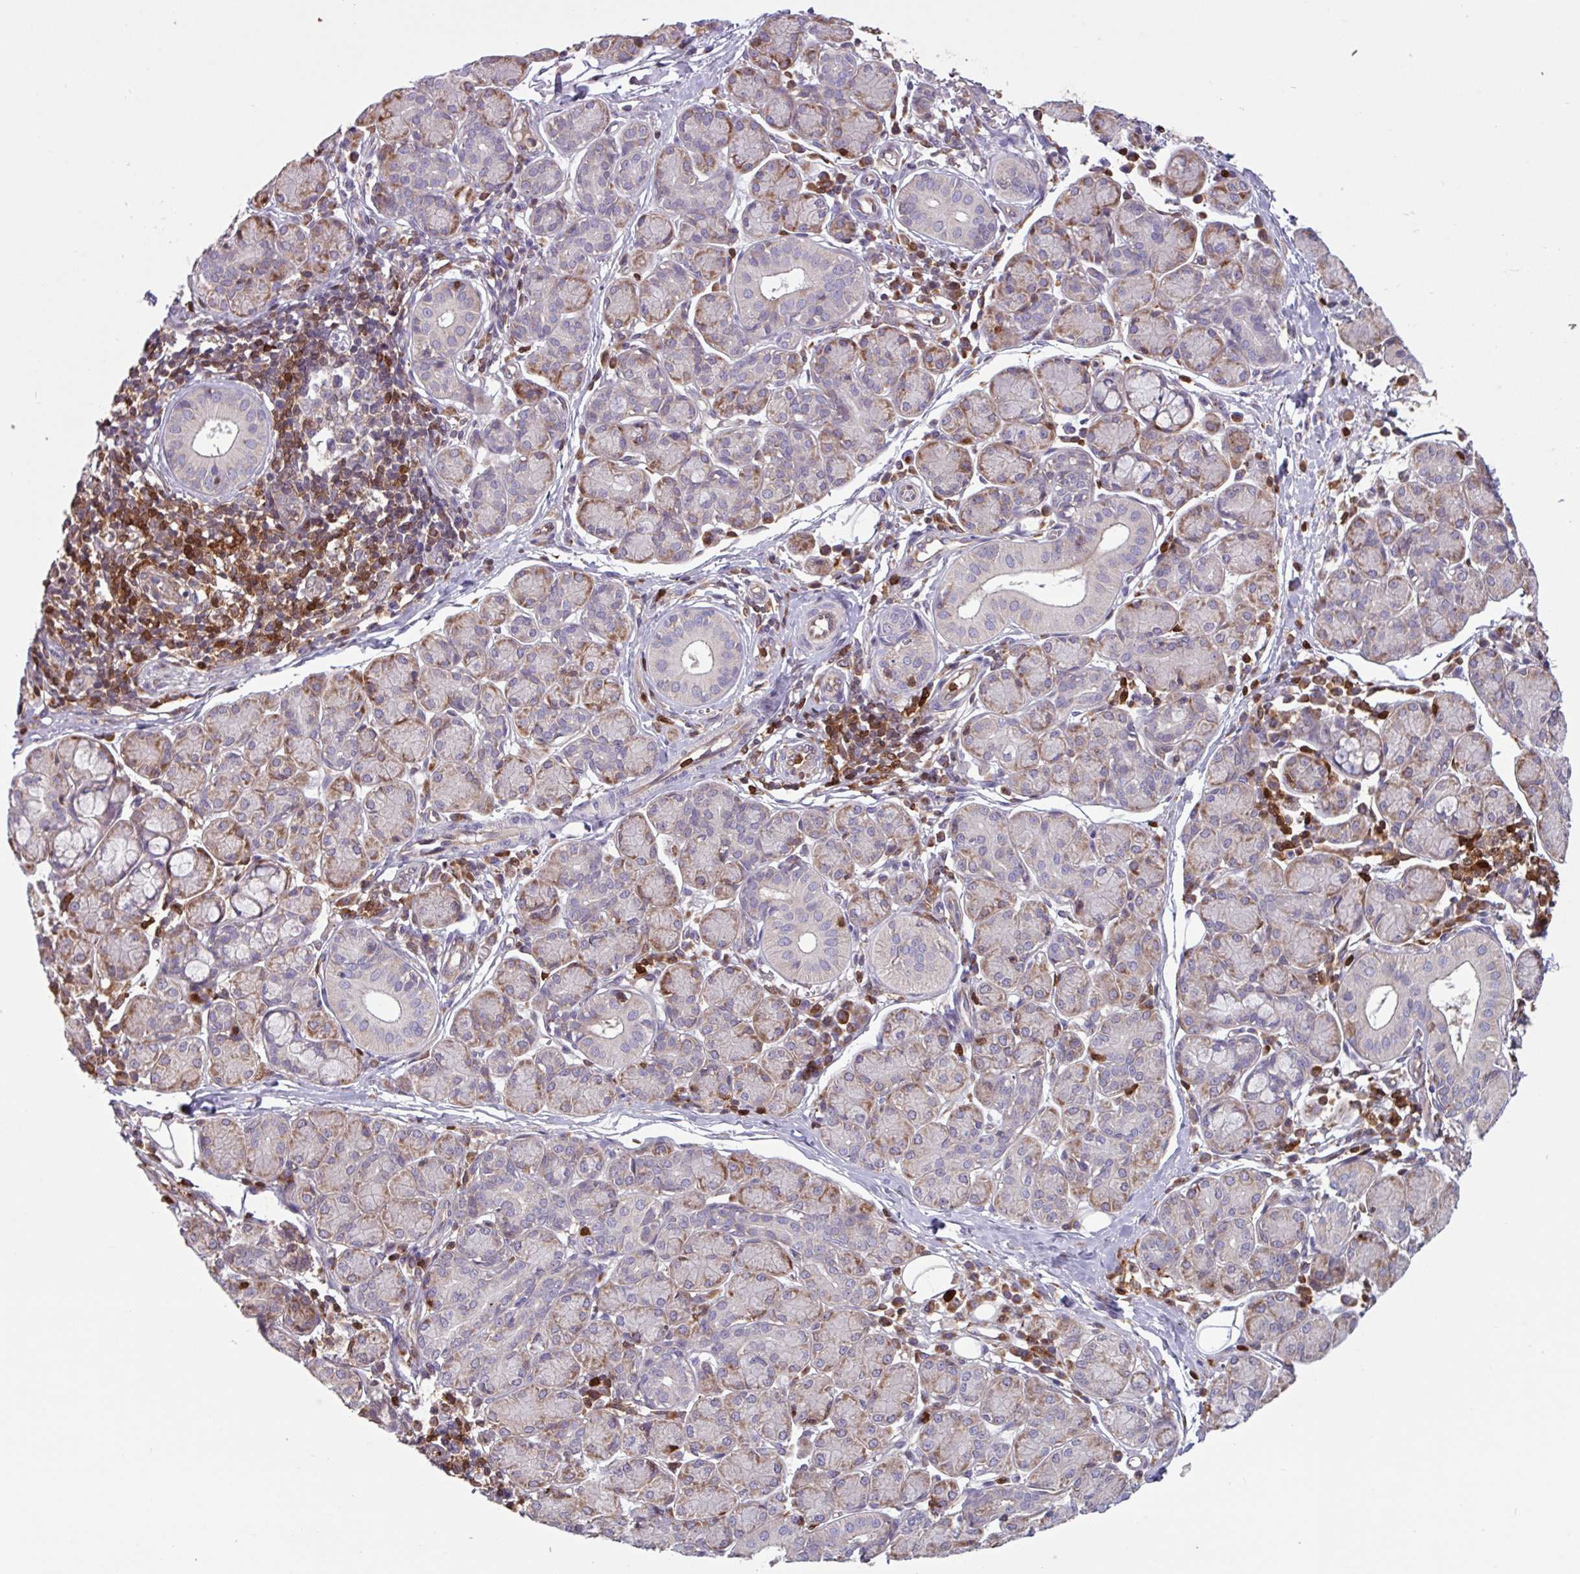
{"staining": {"intensity": "moderate", "quantity": "25%-75%", "location": "cytoplasmic/membranous"}, "tissue": "salivary gland", "cell_type": "Glandular cells", "image_type": "normal", "snomed": [{"axis": "morphology", "description": "Normal tissue, NOS"}, {"axis": "morphology", "description": "Inflammation, NOS"}, {"axis": "topography", "description": "Lymph node"}, {"axis": "topography", "description": "Salivary gland"}], "caption": "Protein staining of normal salivary gland exhibits moderate cytoplasmic/membranous expression in about 25%-75% of glandular cells. The staining was performed using DAB, with brown indicating positive protein expression. Nuclei are stained blue with hematoxylin.", "gene": "SEC61G", "patient": {"sex": "male", "age": 3}}